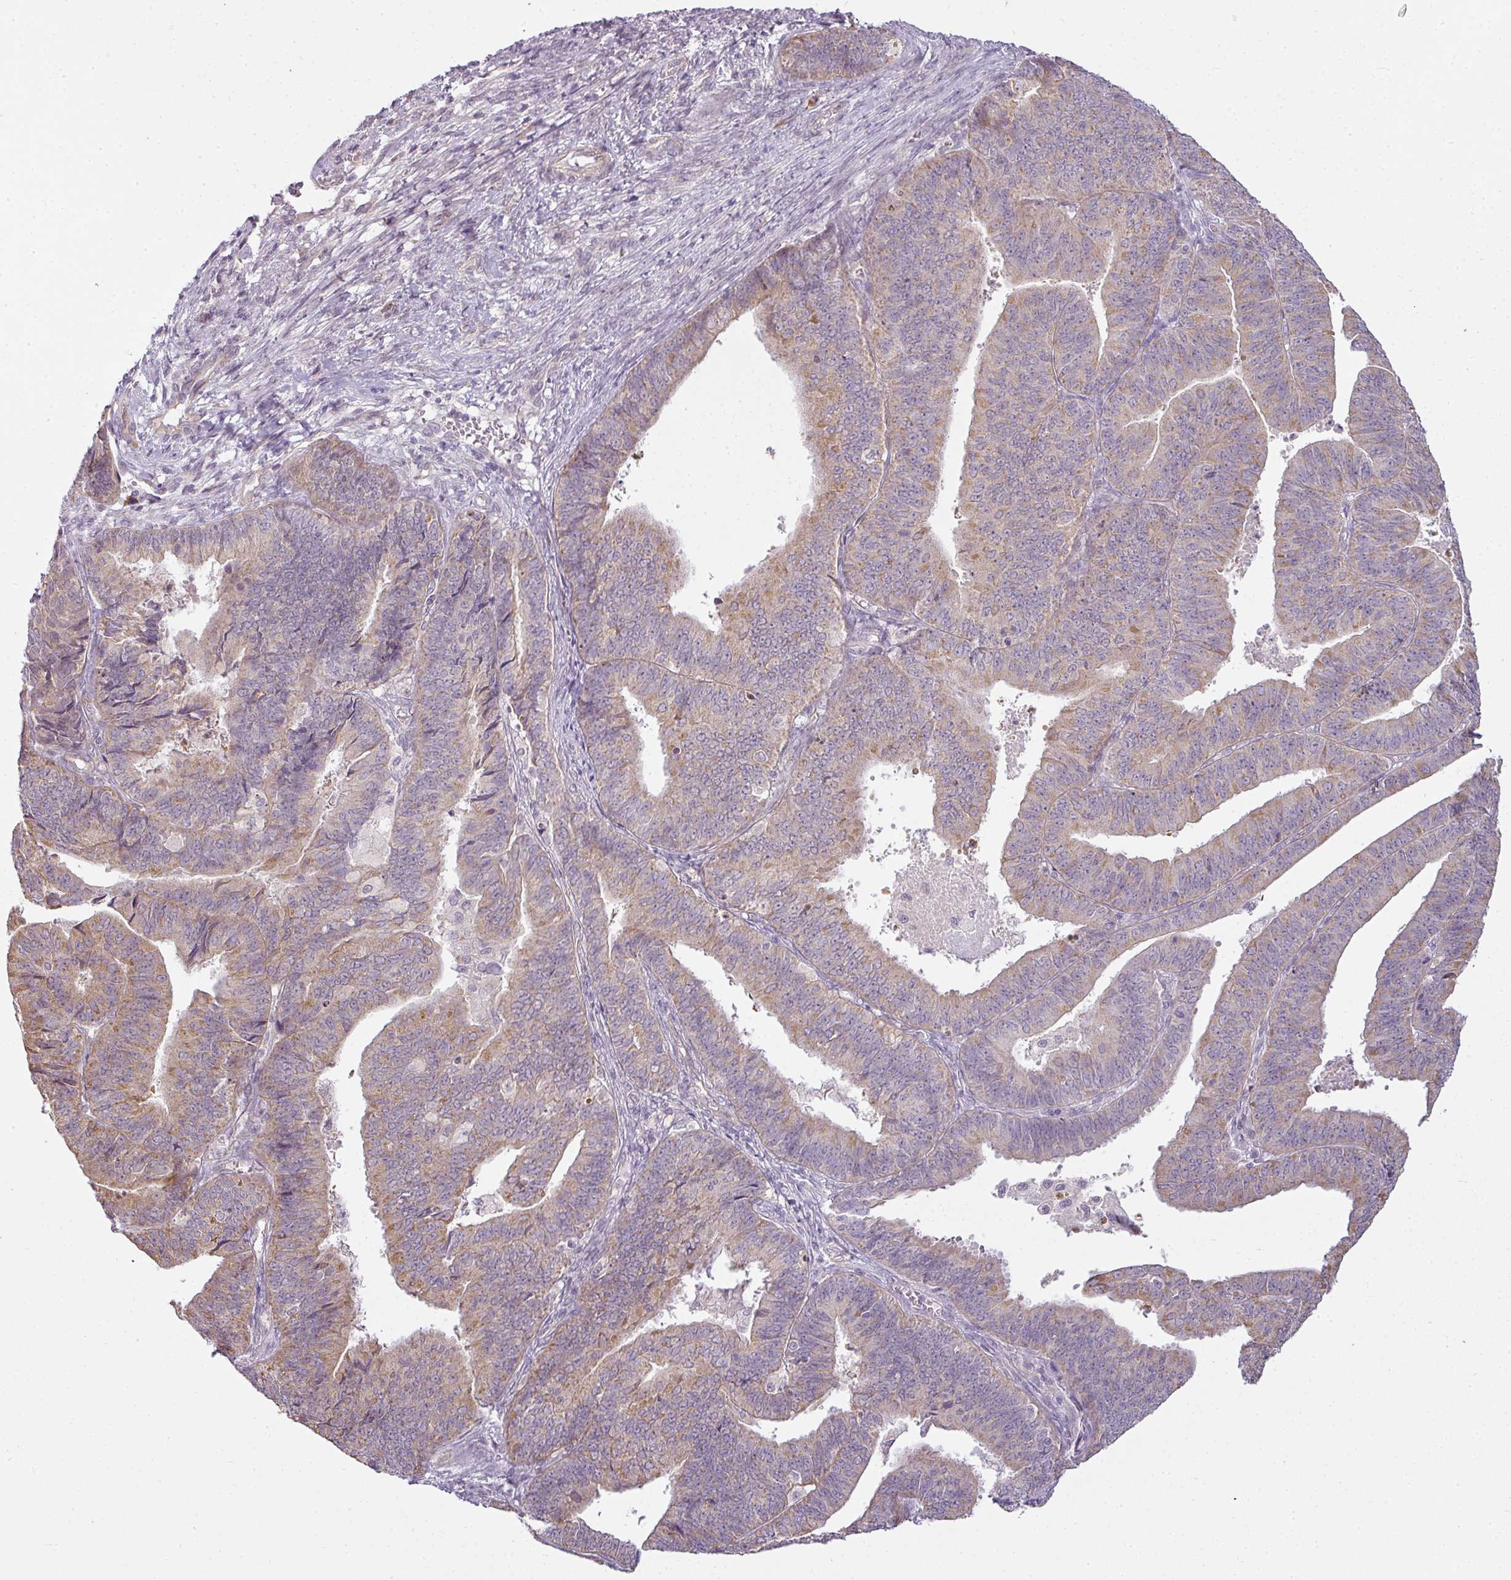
{"staining": {"intensity": "moderate", "quantity": "<25%", "location": "cytoplasmic/membranous"}, "tissue": "endometrial cancer", "cell_type": "Tumor cells", "image_type": "cancer", "snomed": [{"axis": "morphology", "description": "Adenocarcinoma, NOS"}, {"axis": "topography", "description": "Endometrium"}], "caption": "Human endometrial adenocarcinoma stained for a protein (brown) demonstrates moderate cytoplasmic/membranous positive expression in approximately <25% of tumor cells.", "gene": "LY75", "patient": {"sex": "female", "age": 73}}